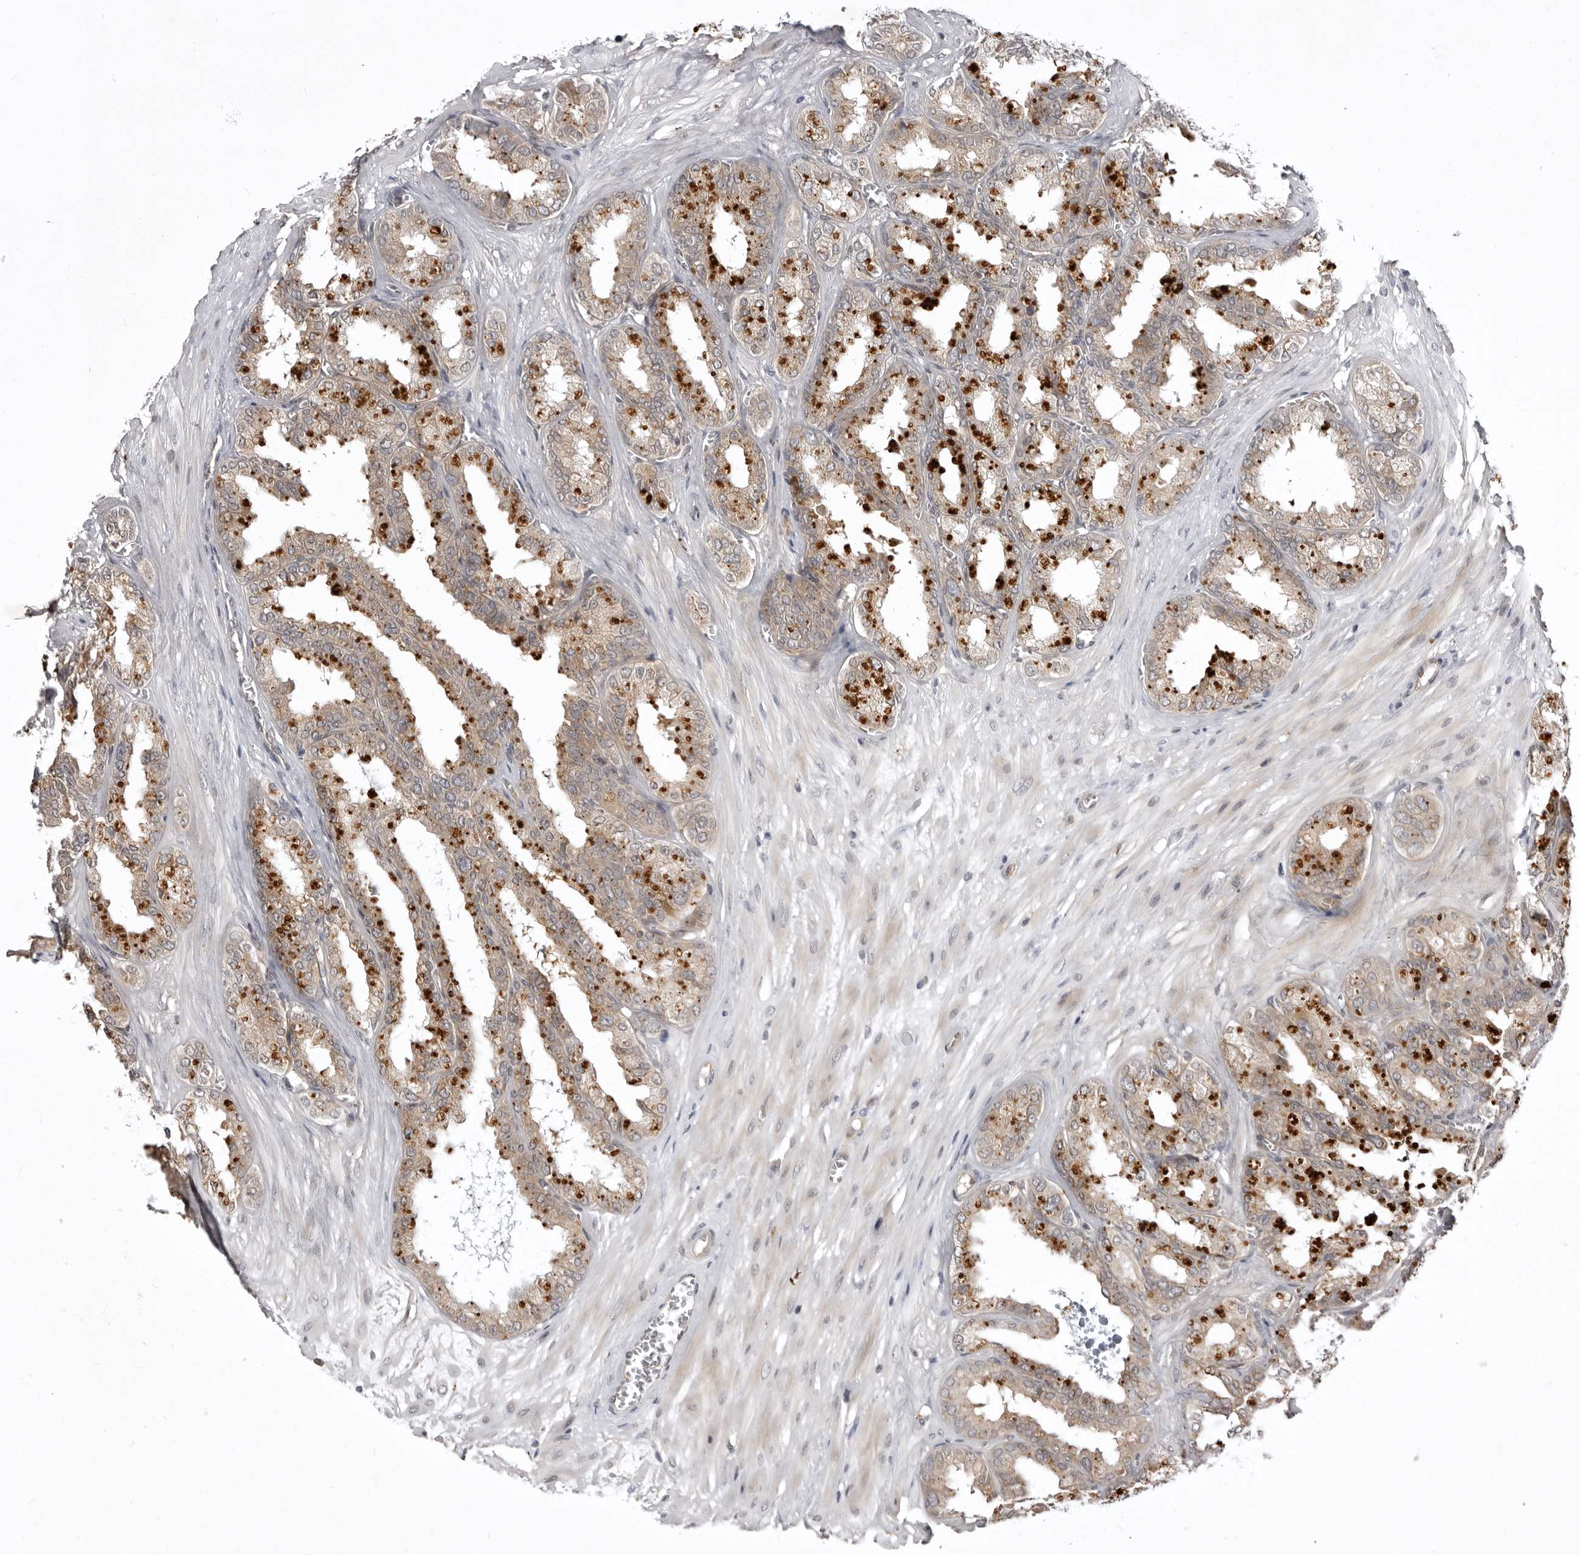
{"staining": {"intensity": "weak", "quantity": ">75%", "location": "cytoplasmic/membranous"}, "tissue": "seminal vesicle", "cell_type": "Glandular cells", "image_type": "normal", "snomed": [{"axis": "morphology", "description": "Normal tissue, NOS"}, {"axis": "topography", "description": "Prostate"}, {"axis": "topography", "description": "Seminal veicle"}], "caption": "This is a histology image of IHC staining of benign seminal vesicle, which shows weak expression in the cytoplasmic/membranous of glandular cells.", "gene": "USP43", "patient": {"sex": "male", "age": 51}}